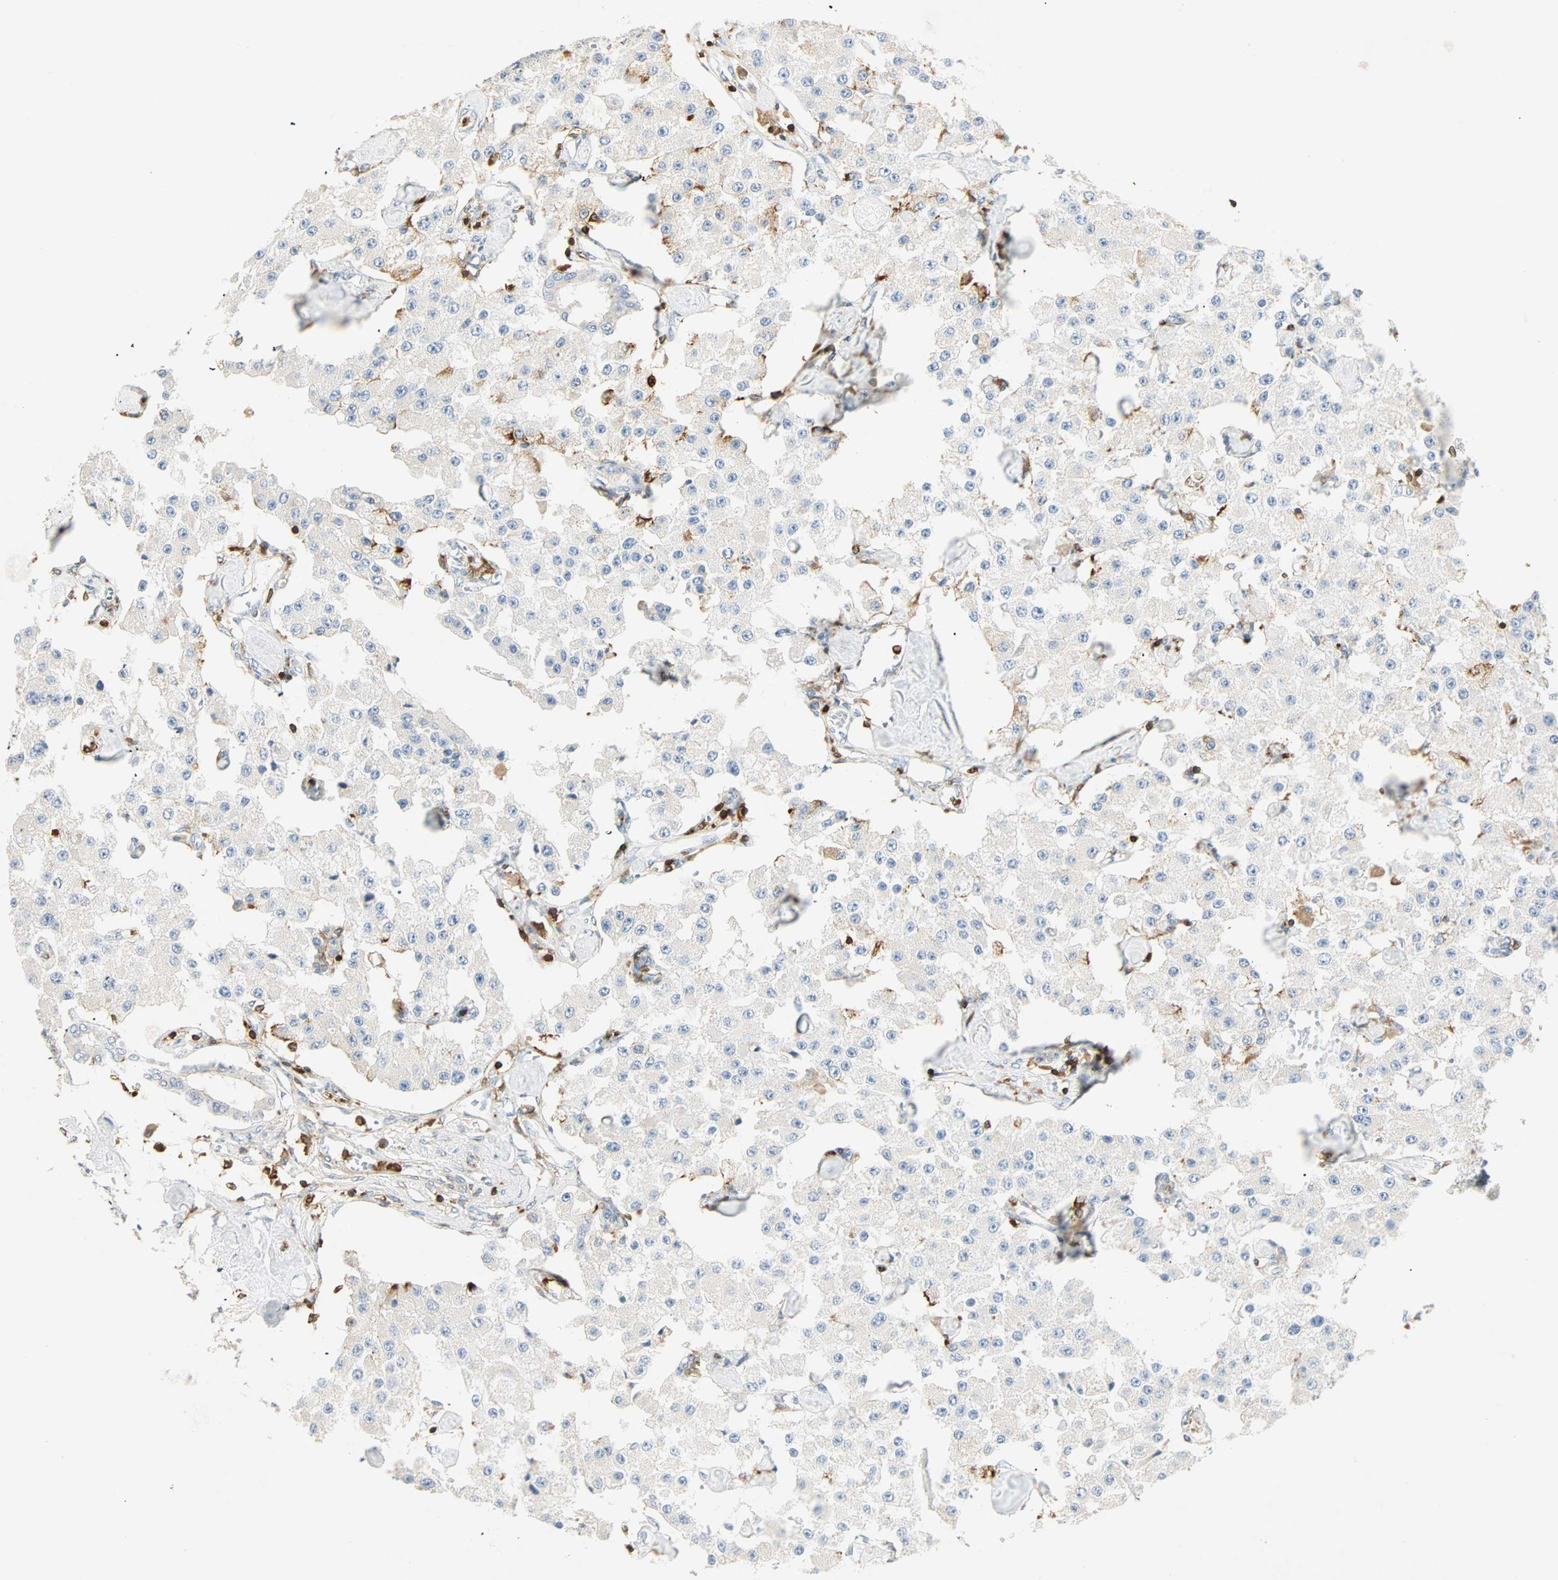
{"staining": {"intensity": "negative", "quantity": "none", "location": "none"}, "tissue": "carcinoid", "cell_type": "Tumor cells", "image_type": "cancer", "snomed": [{"axis": "morphology", "description": "Carcinoid, malignant, NOS"}, {"axis": "topography", "description": "Pancreas"}], "caption": "This is a photomicrograph of immunohistochemistry (IHC) staining of malignant carcinoid, which shows no expression in tumor cells.", "gene": "FMNL1", "patient": {"sex": "male", "age": 41}}